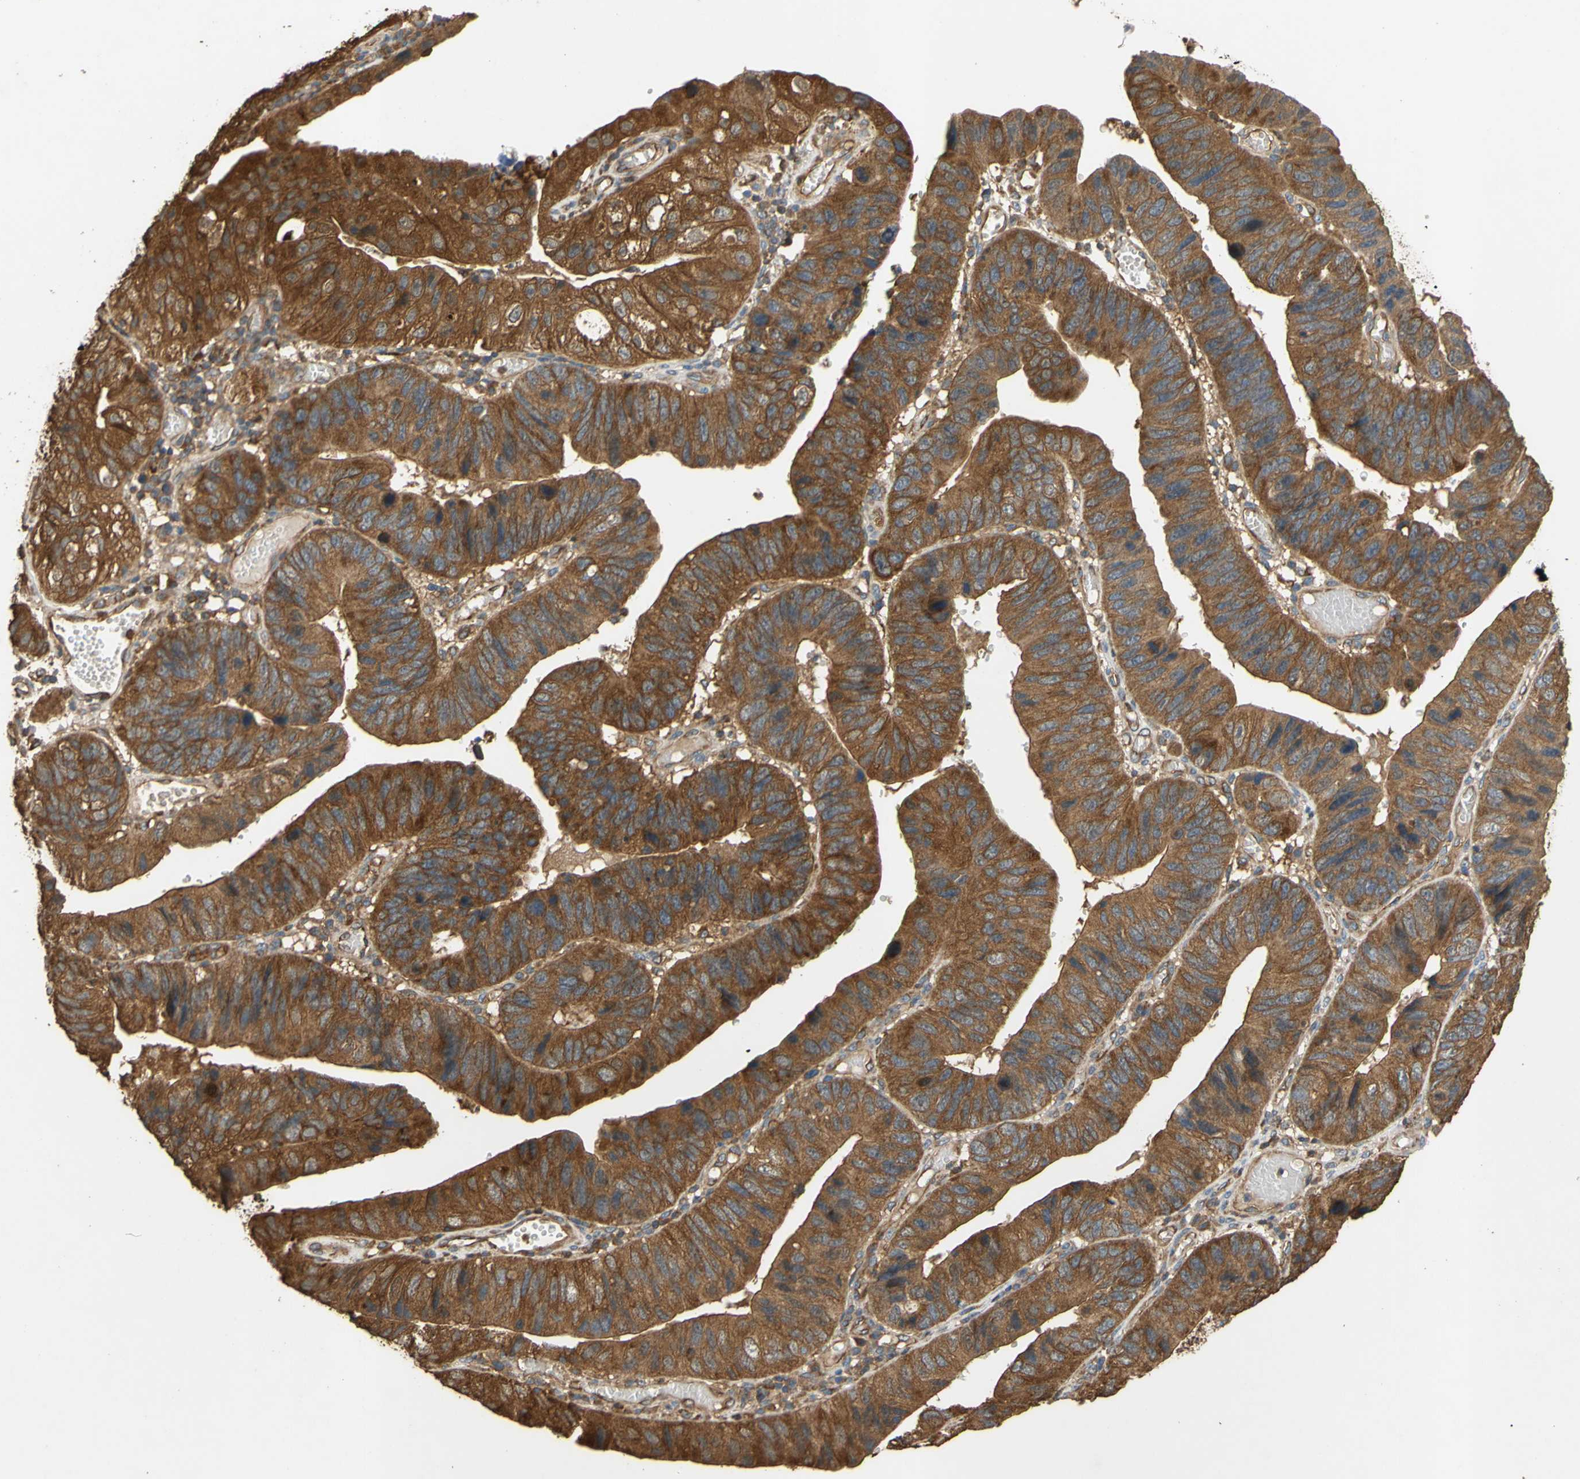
{"staining": {"intensity": "strong", "quantity": ">75%", "location": "cytoplasmic/membranous"}, "tissue": "stomach cancer", "cell_type": "Tumor cells", "image_type": "cancer", "snomed": [{"axis": "morphology", "description": "Adenocarcinoma, NOS"}, {"axis": "topography", "description": "Stomach"}], "caption": "A brown stain labels strong cytoplasmic/membranous positivity of a protein in stomach cancer tumor cells.", "gene": "CTTN", "patient": {"sex": "male", "age": 59}}